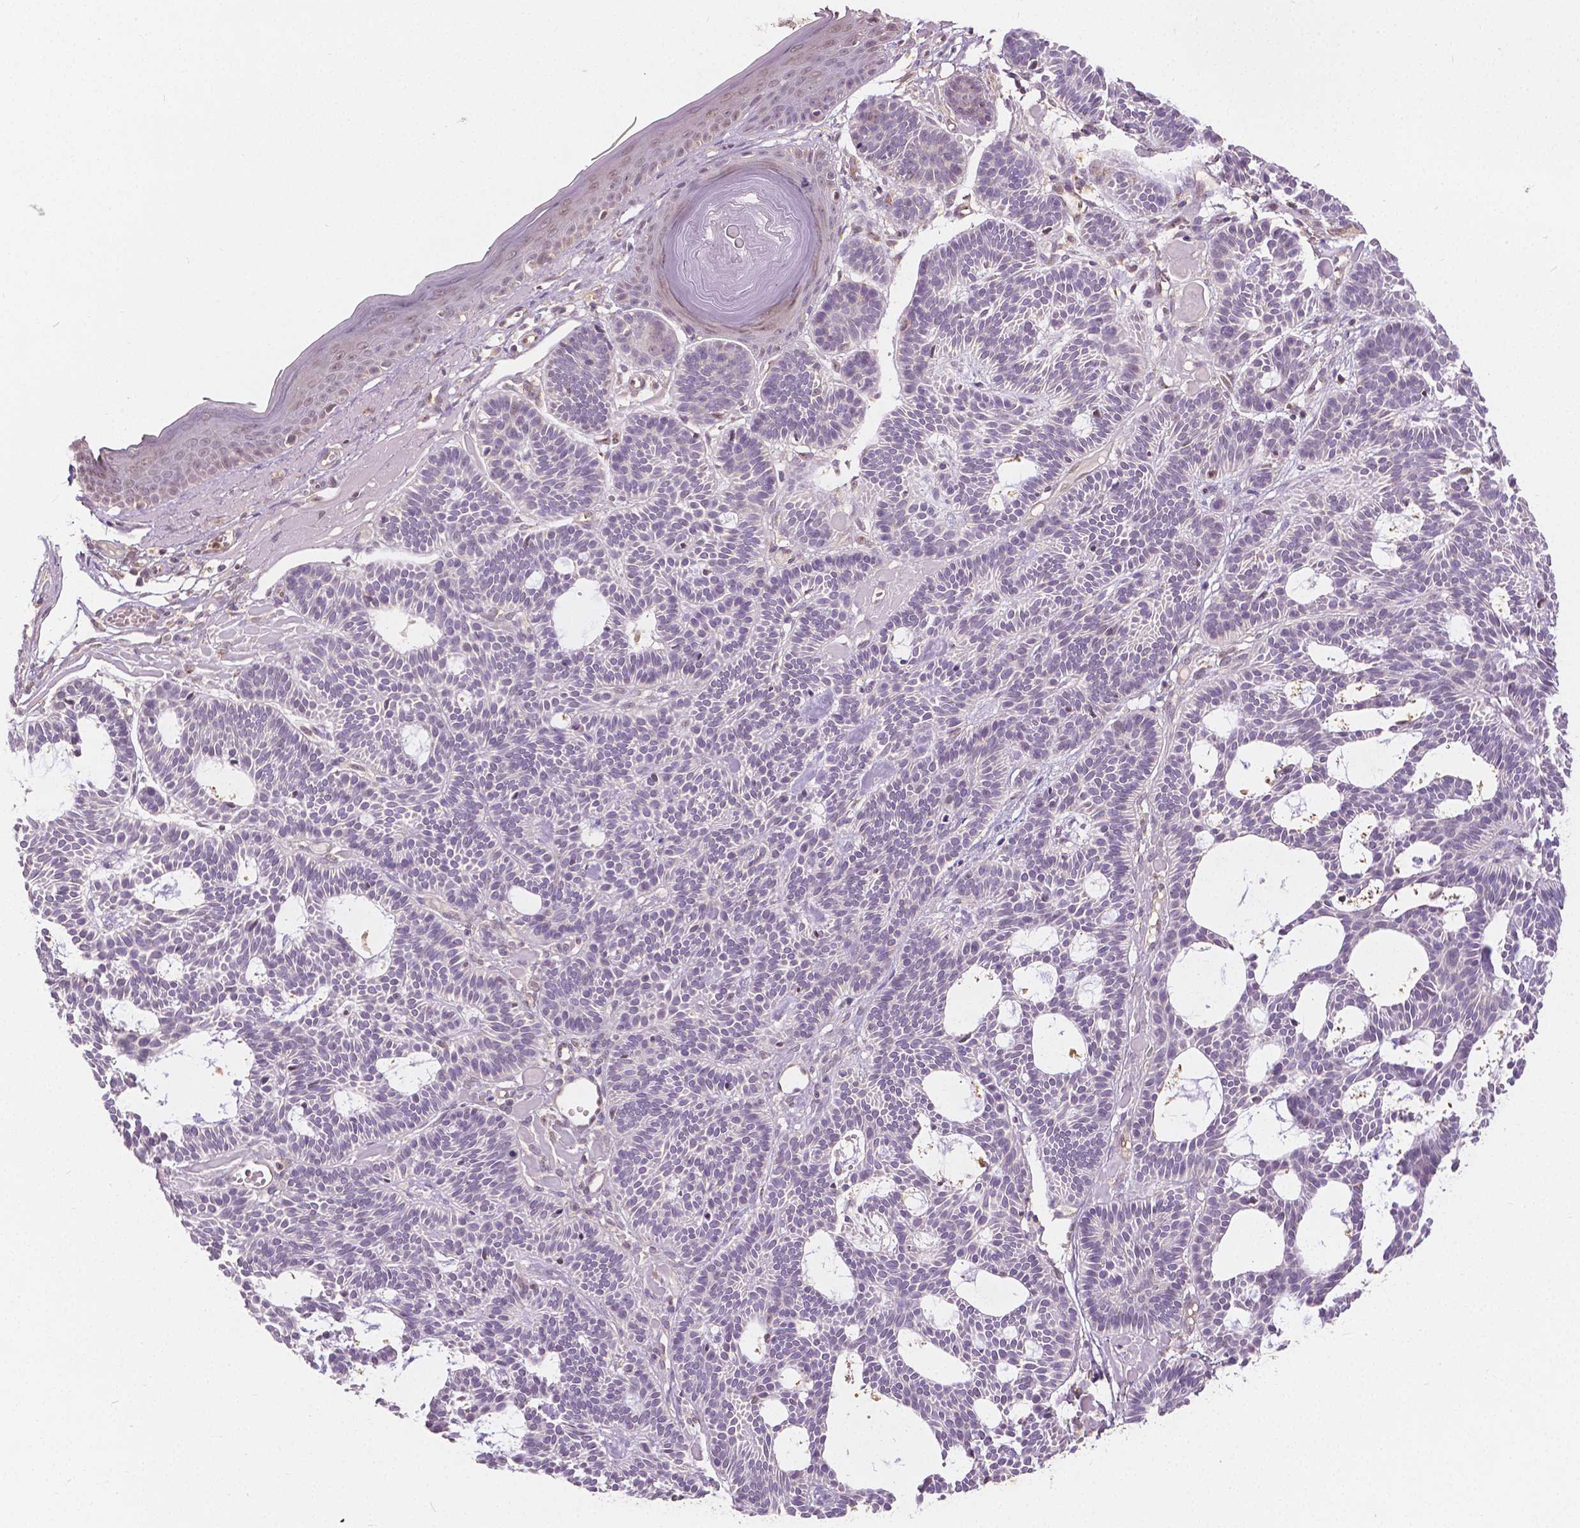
{"staining": {"intensity": "negative", "quantity": "none", "location": "none"}, "tissue": "skin cancer", "cell_type": "Tumor cells", "image_type": "cancer", "snomed": [{"axis": "morphology", "description": "Basal cell carcinoma"}, {"axis": "topography", "description": "Skin"}], "caption": "A photomicrograph of skin cancer stained for a protein shows no brown staining in tumor cells. (Stains: DAB (3,3'-diaminobenzidine) immunohistochemistry with hematoxylin counter stain, Microscopy: brightfield microscopy at high magnification).", "gene": "NAPRT", "patient": {"sex": "male", "age": 85}}